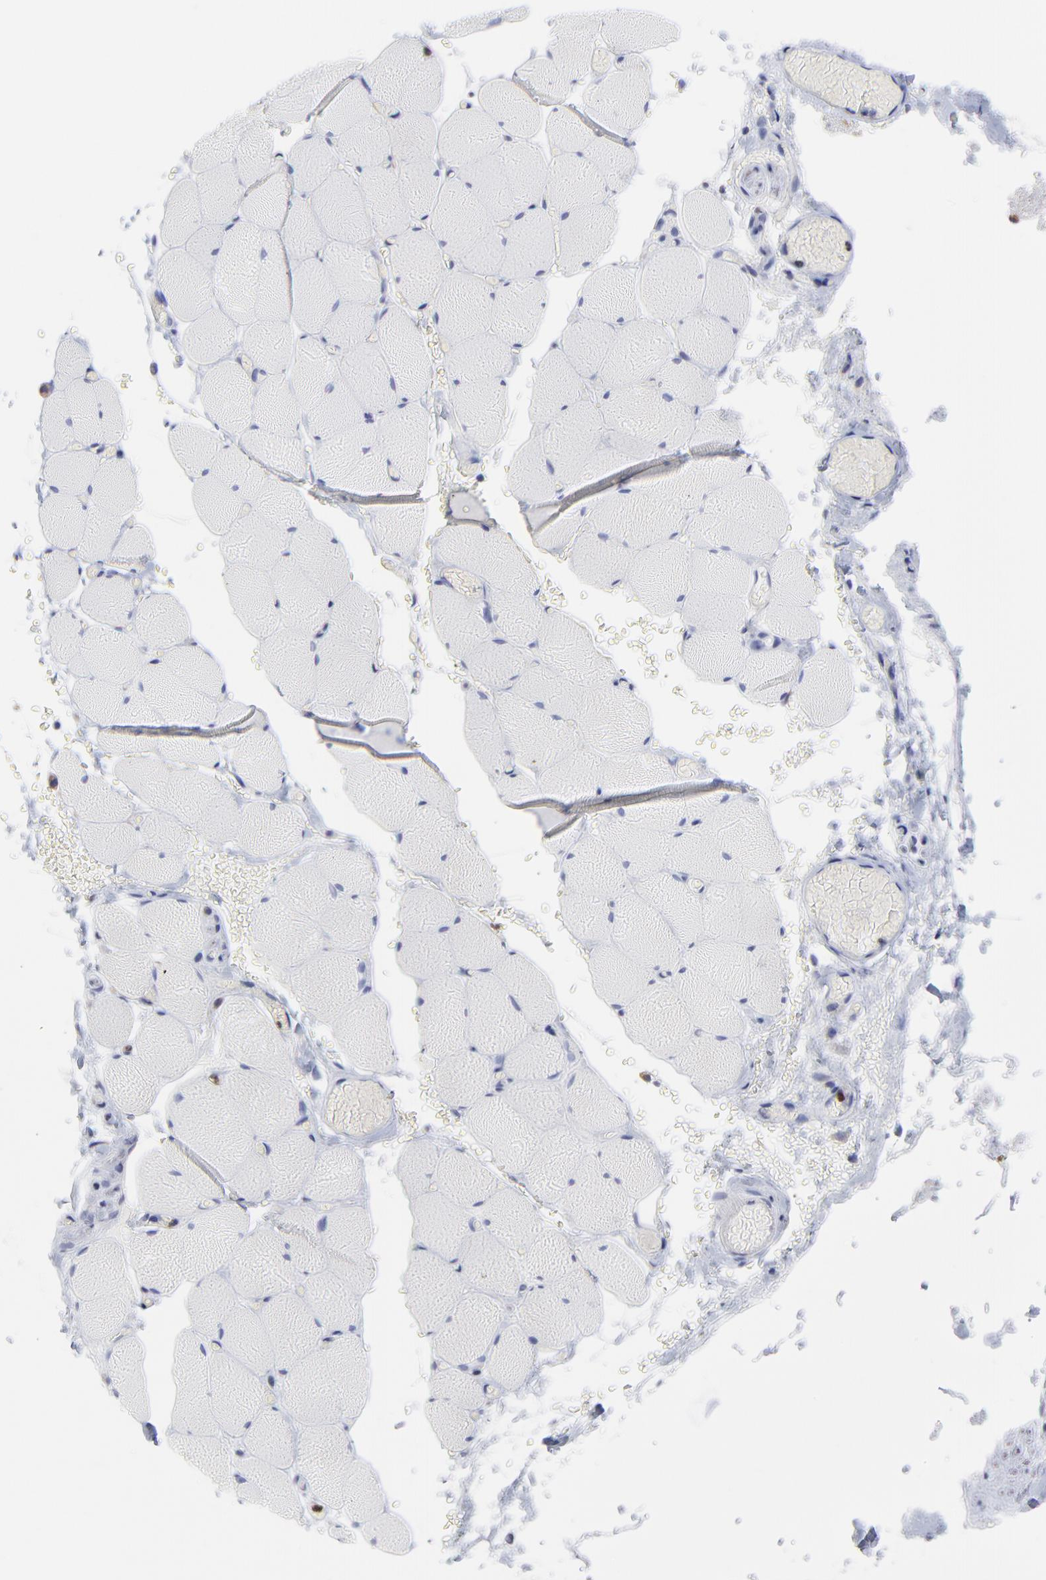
{"staining": {"intensity": "negative", "quantity": "none", "location": "none"}, "tissue": "skeletal muscle", "cell_type": "Myocytes", "image_type": "normal", "snomed": [{"axis": "morphology", "description": "Normal tissue, NOS"}, {"axis": "topography", "description": "Skeletal muscle"}, {"axis": "topography", "description": "Soft tissue"}], "caption": "Immunohistochemistry (IHC) of unremarkable skeletal muscle demonstrates no staining in myocytes. Brightfield microscopy of immunohistochemistry (IHC) stained with DAB (brown) and hematoxylin (blue), captured at high magnification.", "gene": "MOSPD2", "patient": {"sex": "female", "age": 58}}